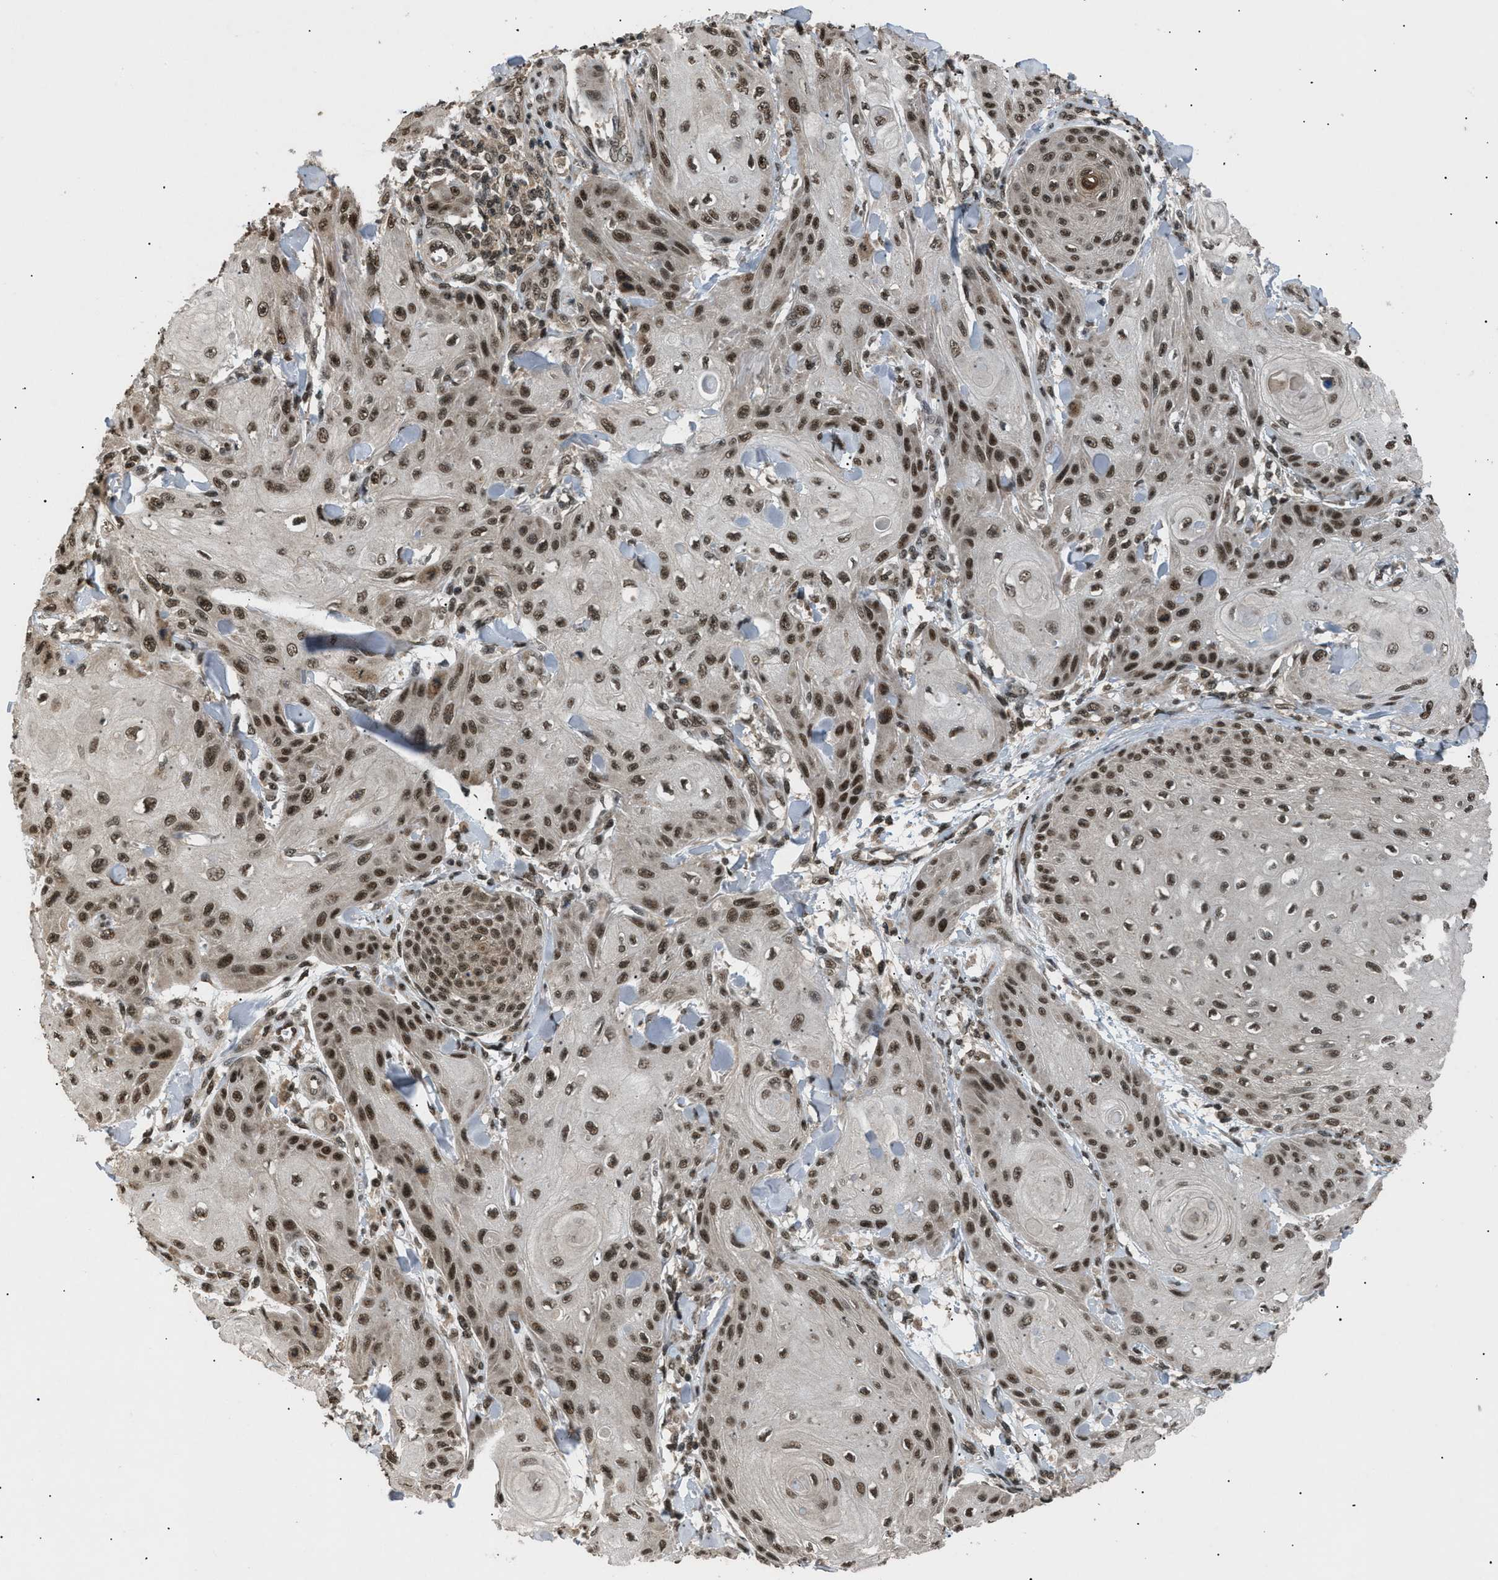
{"staining": {"intensity": "strong", "quantity": ">75%", "location": "nuclear"}, "tissue": "skin cancer", "cell_type": "Tumor cells", "image_type": "cancer", "snomed": [{"axis": "morphology", "description": "Squamous cell carcinoma, NOS"}, {"axis": "topography", "description": "Skin"}], "caption": "This is an image of immunohistochemistry staining of skin squamous cell carcinoma, which shows strong expression in the nuclear of tumor cells.", "gene": "RBM5", "patient": {"sex": "male", "age": 74}}